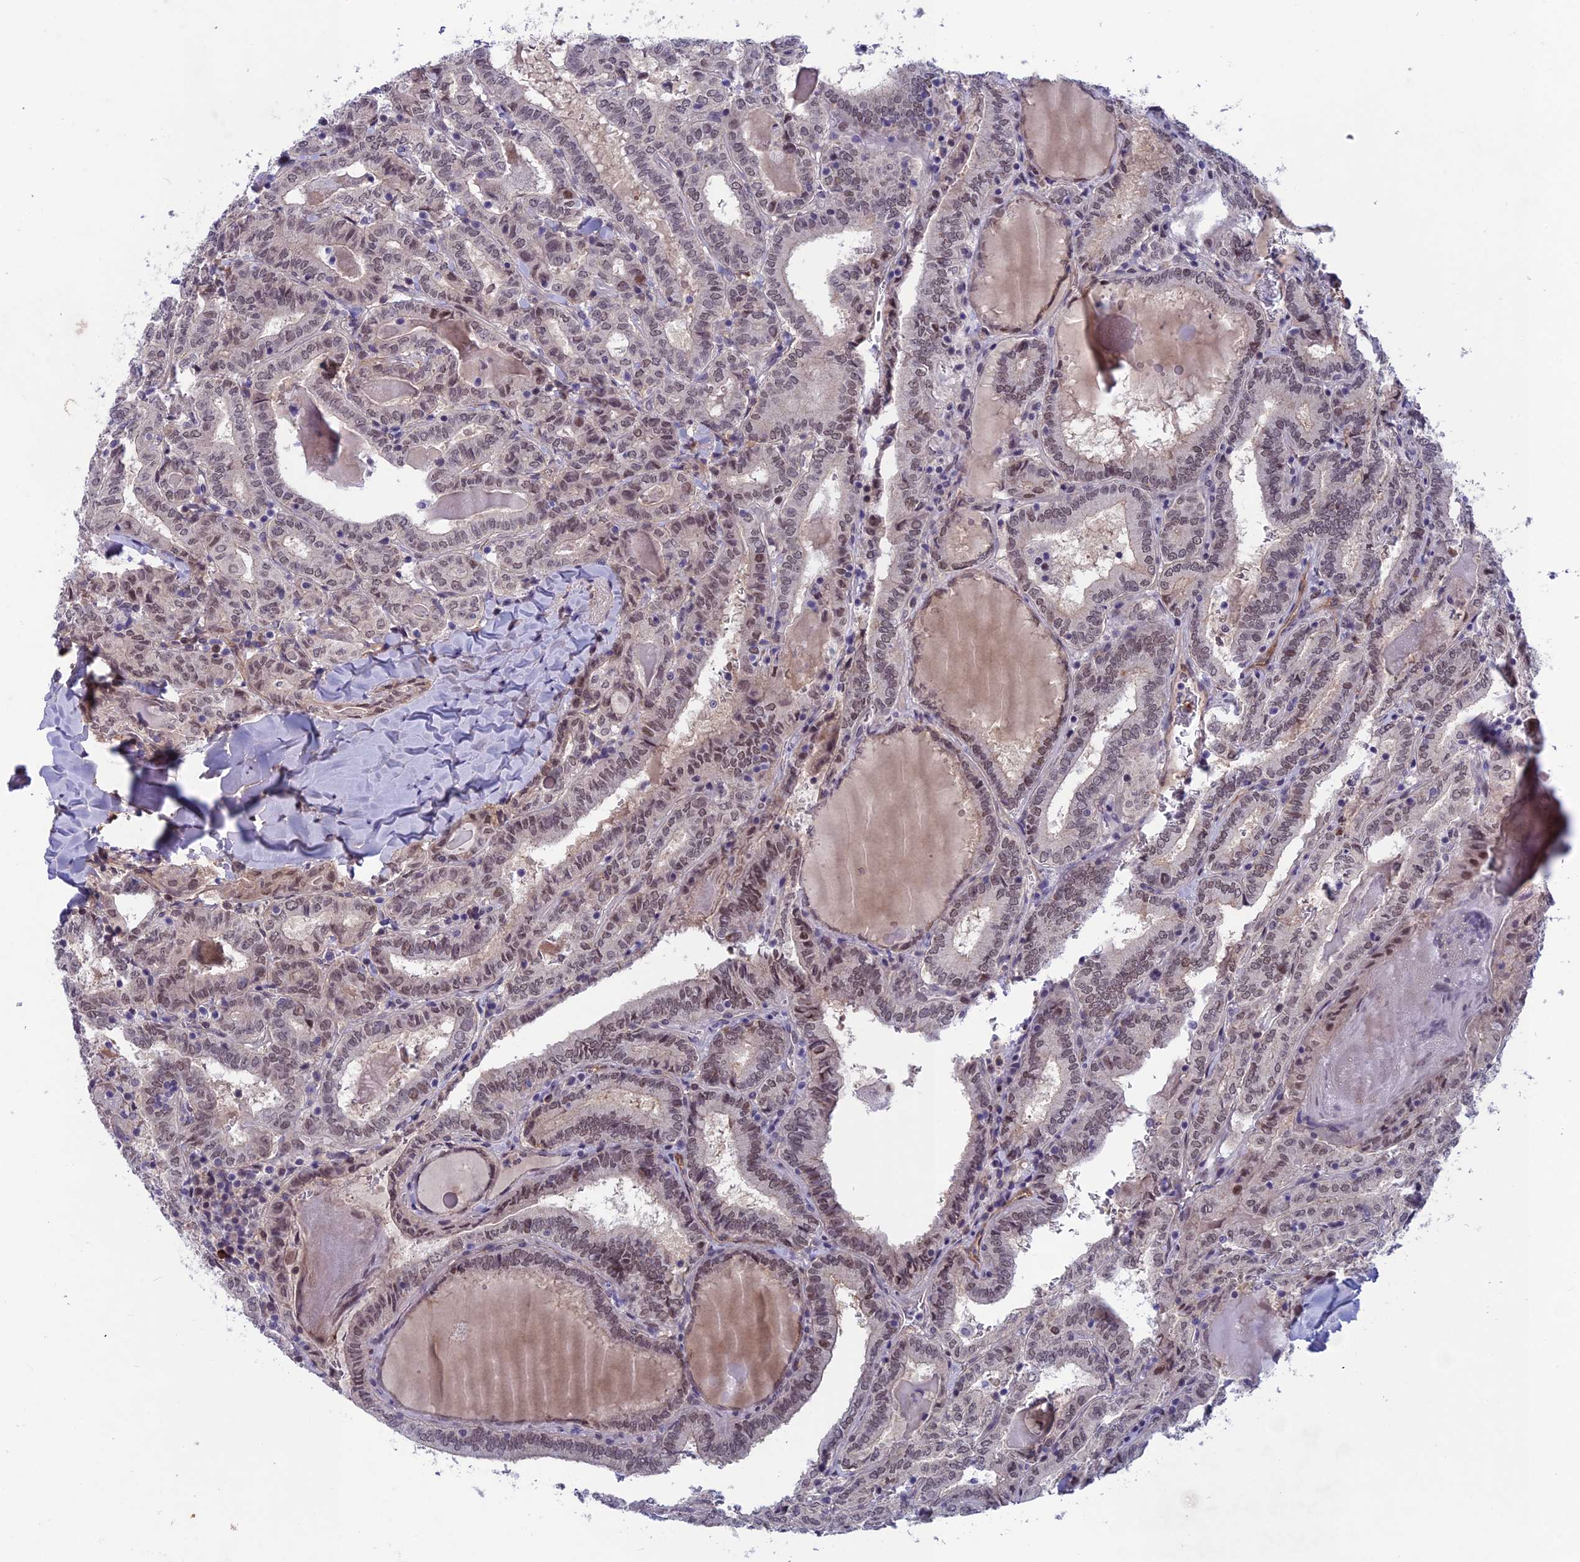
{"staining": {"intensity": "moderate", "quantity": "<25%", "location": "nuclear"}, "tissue": "thyroid cancer", "cell_type": "Tumor cells", "image_type": "cancer", "snomed": [{"axis": "morphology", "description": "Papillary adenocarcinoma, NOS"}, {"axis": "topography", "description": "Thyroid gland"}], "caption": "High-power microscopy captured an immunohistochemistry (IHC) histopathology image of thyroid cancer (papillary adenocarcinoma), revealing moderate nuclear positivity in about <25% of tumor cells.", "gene": "FKBPL", "patient": {"sex": "female", "age": 72}}